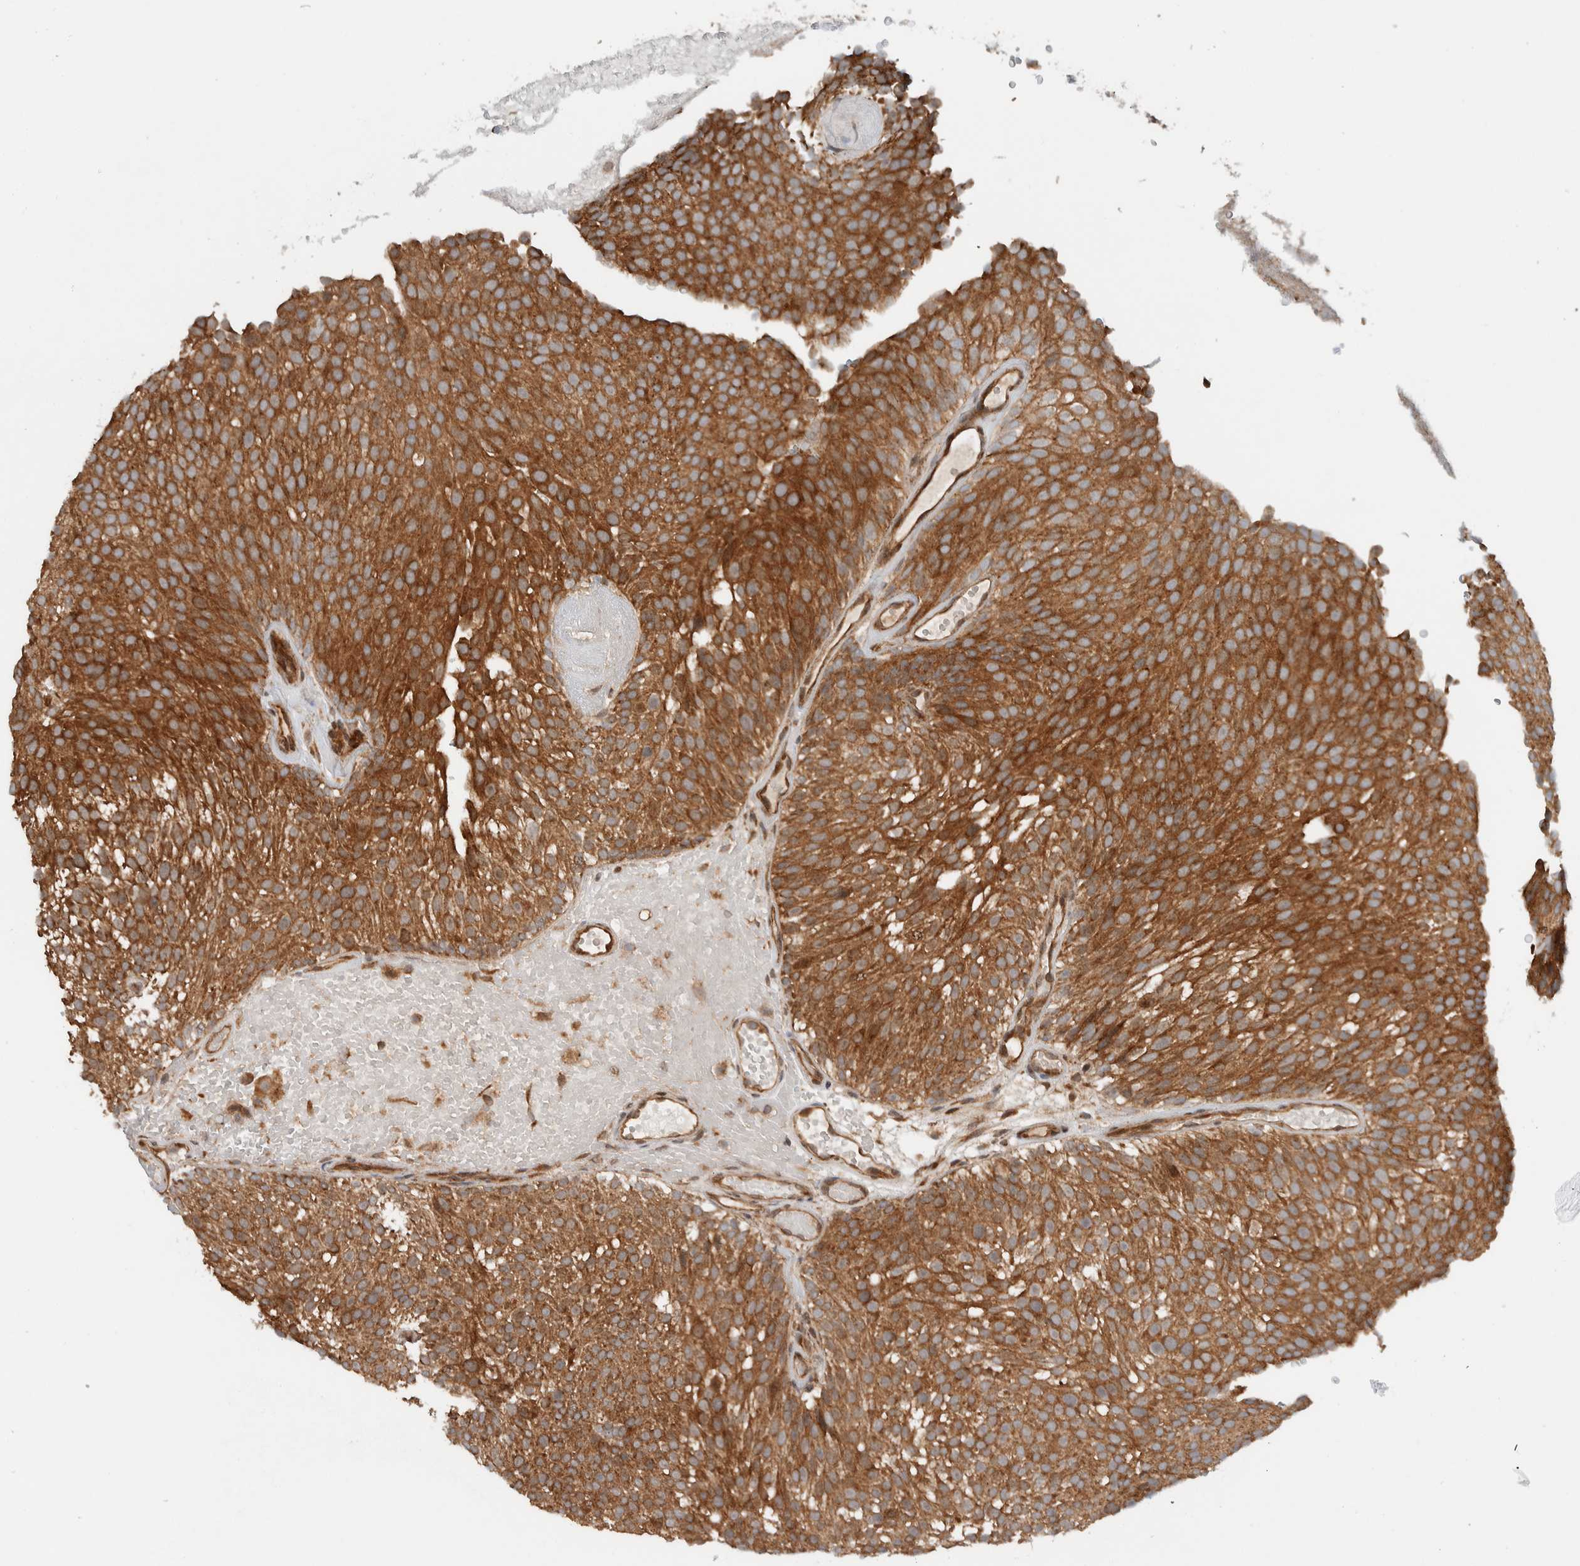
{"staining": {"intensity": "moderate", "quantity": ">75%", "location": "cytoplasmic/membranous"}, "tissue": "urothelial cancer", "cell_type": "Tumor cells", "image_type": "cancer", "snomed": [{"axis": "morphology", "description": "Urothelial carcinoma, Low grade"}, {"axis": "topography", "description": "Urinary bladder"}], "caption": "A medium amount of moderate cytoplasmic/membranous expression is identified in about >75% of tumor cells in low-grade urothelial carcinoma tissue. Using DAB (brown) and hematoxylin (blue) stains, captured at high magnification using brightfield microscopy.", "gene": "KLHL6", "patient": {"sex": "male", "age": 78}}